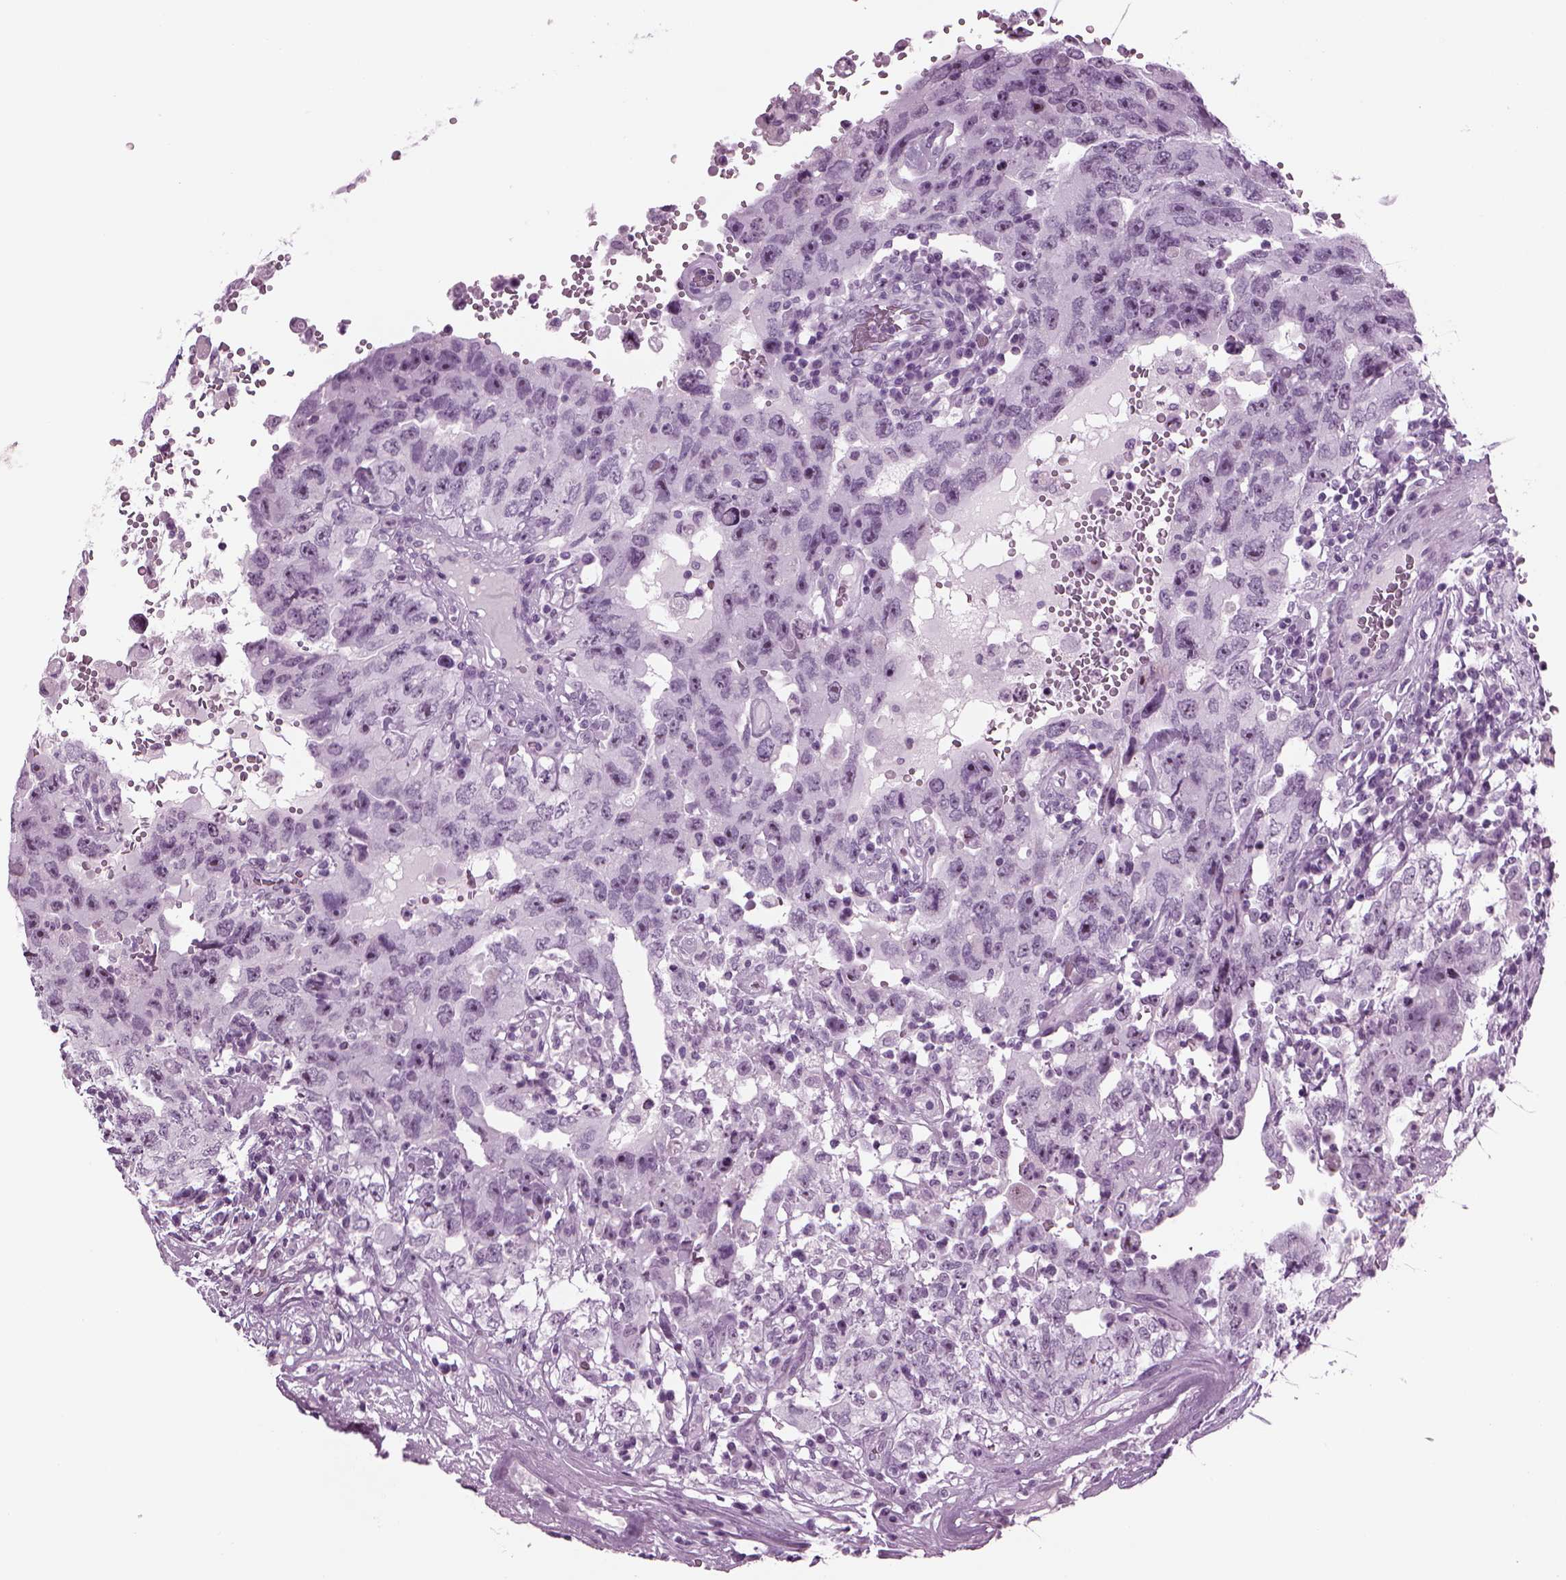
{"staining": {"intensity": "negative", "quantity": "none", "location": "none"}, "tissue": "testis cancer", "cell_type": "Tumor cells", "image_type": "cancer", "snomed": [{"axis": "morphology", "description": "Carcinoma, Embryonal, NOS"}, {"axis": "topography", "description": "Testis"}], "caption": "Human embryonal carcinoma (testis) stained for a protein using IHC shows no positivity in tumor cells.", "gene": "FAM24A", "patient": {"sex": "male", "age": 26}}